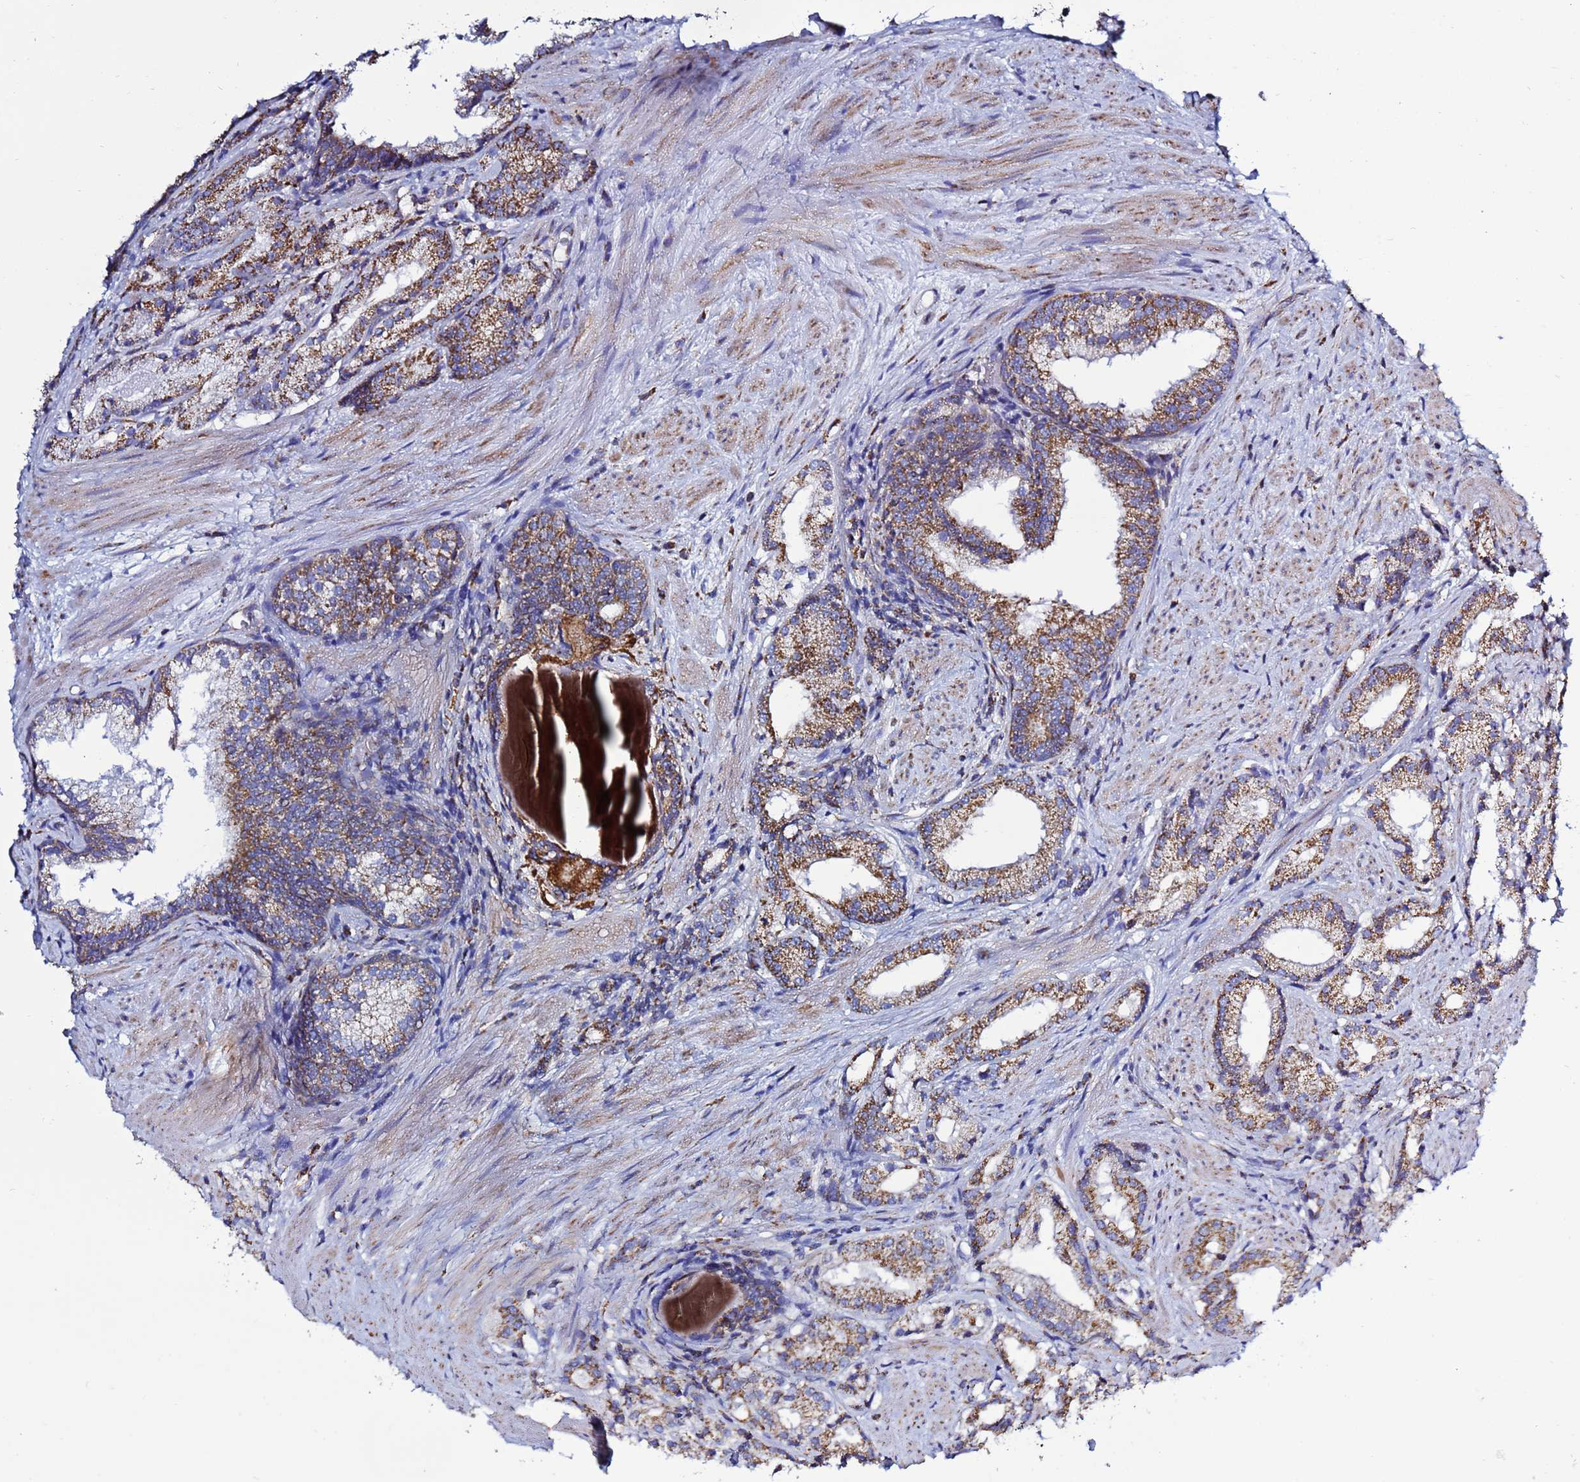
{"staining": {"intensity": "strong", "quantity": "25%-75%", "location": "cytoplasmic/membranous"}, "tissue": "prostate cancer", "cell_type": "Tumor cells", "image_type": "cancer", "snomed": [{"axis": "morphology", "description": "Adenocarcinoma, Low grade"}, {"axis": "topography", "description": "Prostate"}], "caption": "DAB (3,3'-diaminobenzidine) immunohistochemical staining of human prostate cancer (adenocarcinoma (low-grade)) exhibits strong cytoplasmic/membranous protein positivity in approximately 25%-75% of tumor cells.", "gene": "COQ4", "patient": {"sex": "male", "age": 57}}